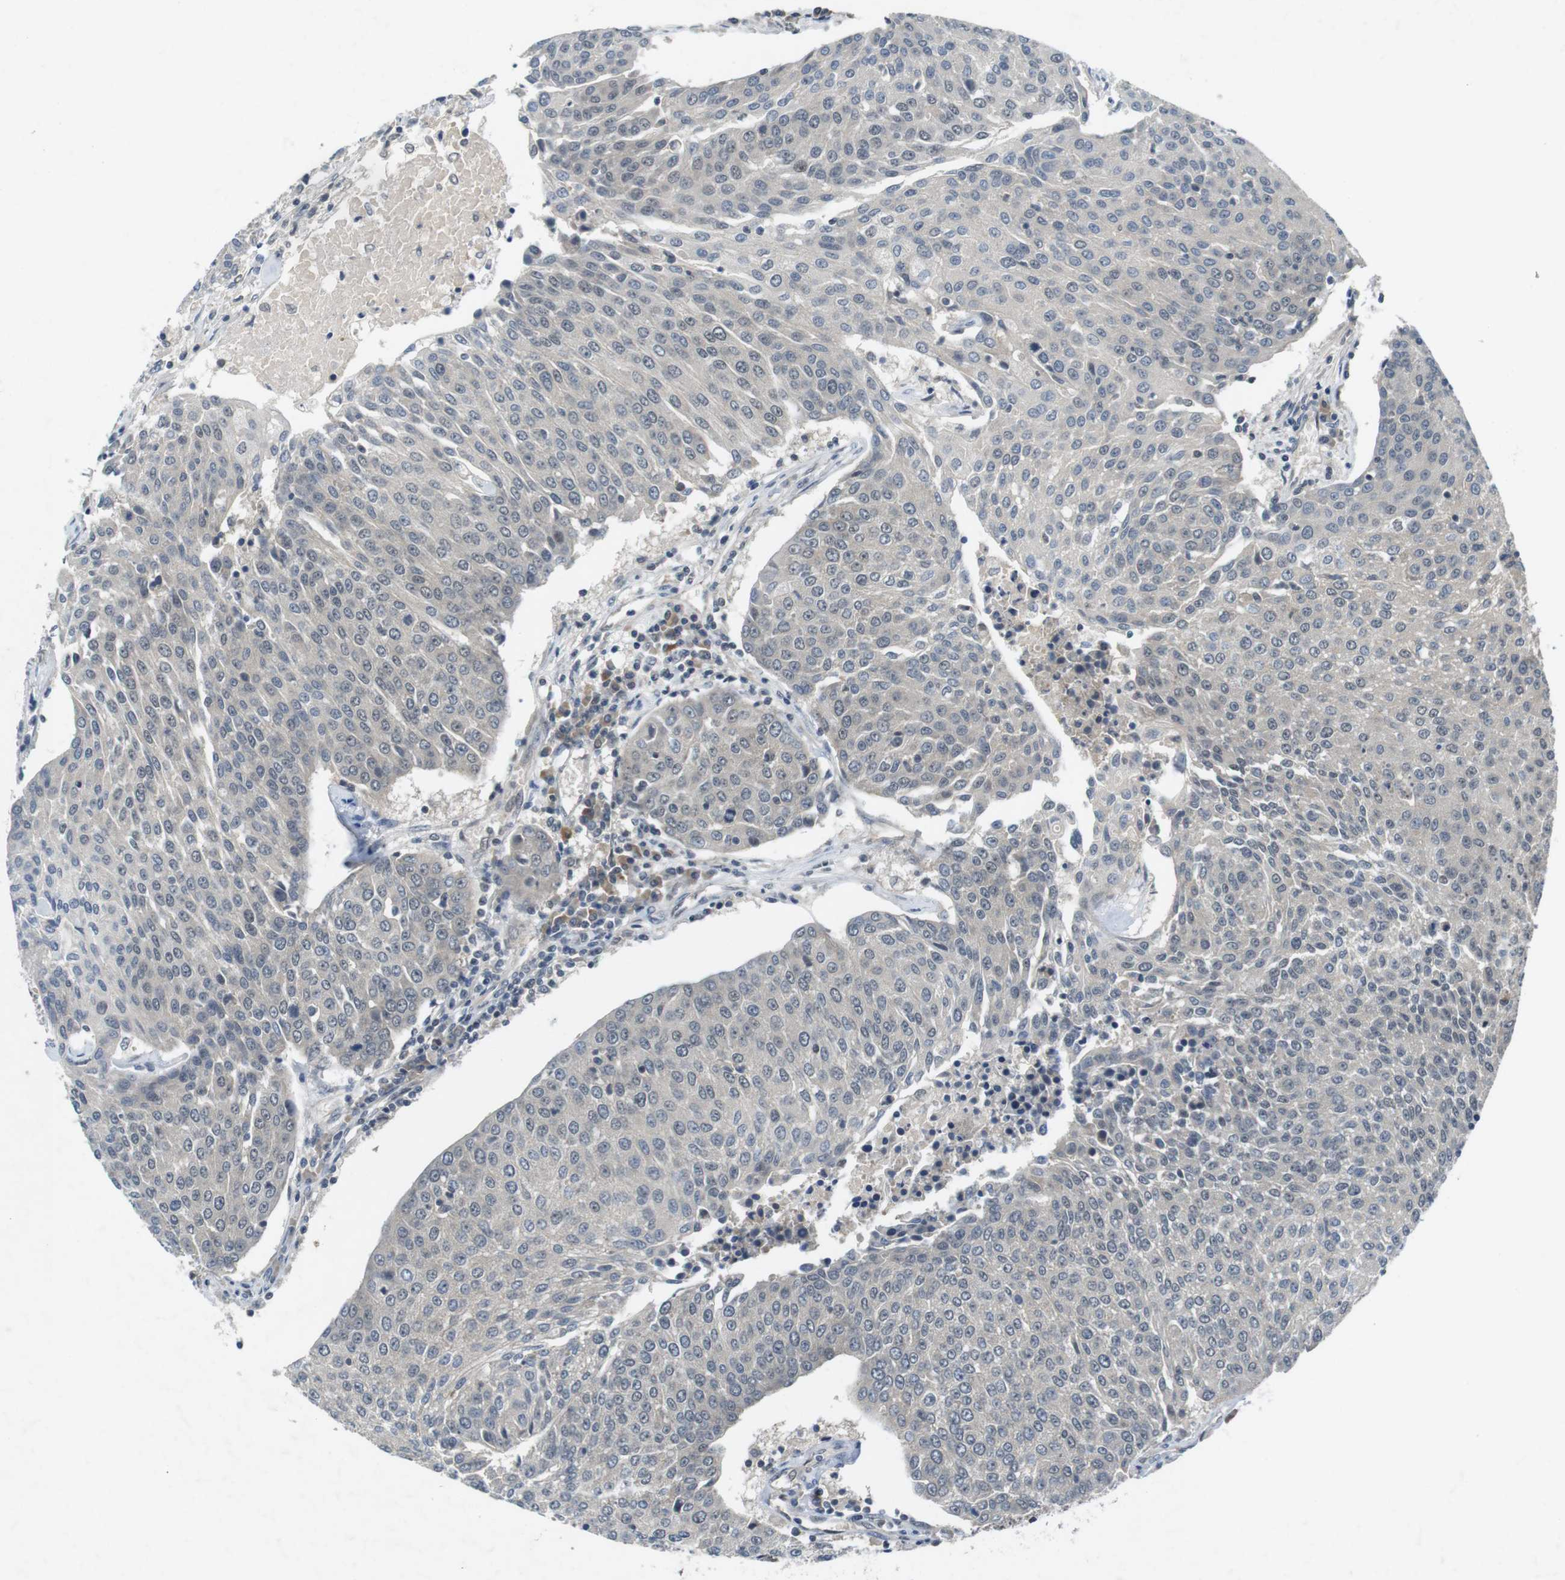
{"staining": {"intensity": "negative", "quantity": "none", "location": "none"}, "tissue": "urothelial cancer", "cell_type": "Tumor cells", "image_type": "cancer", "snomed": [{"axis": "morphology", "description": "Urothelial carcinoma, High grade"}, {"axis": "topography", "description": "Urinary bladder"}], "caption": "Image shows no significant protein expression in tumor cells of urothelial carcinoma (high-grade).", "gene": "MAPKAPK5", "patient": {"sex": "female", "age": 85}}